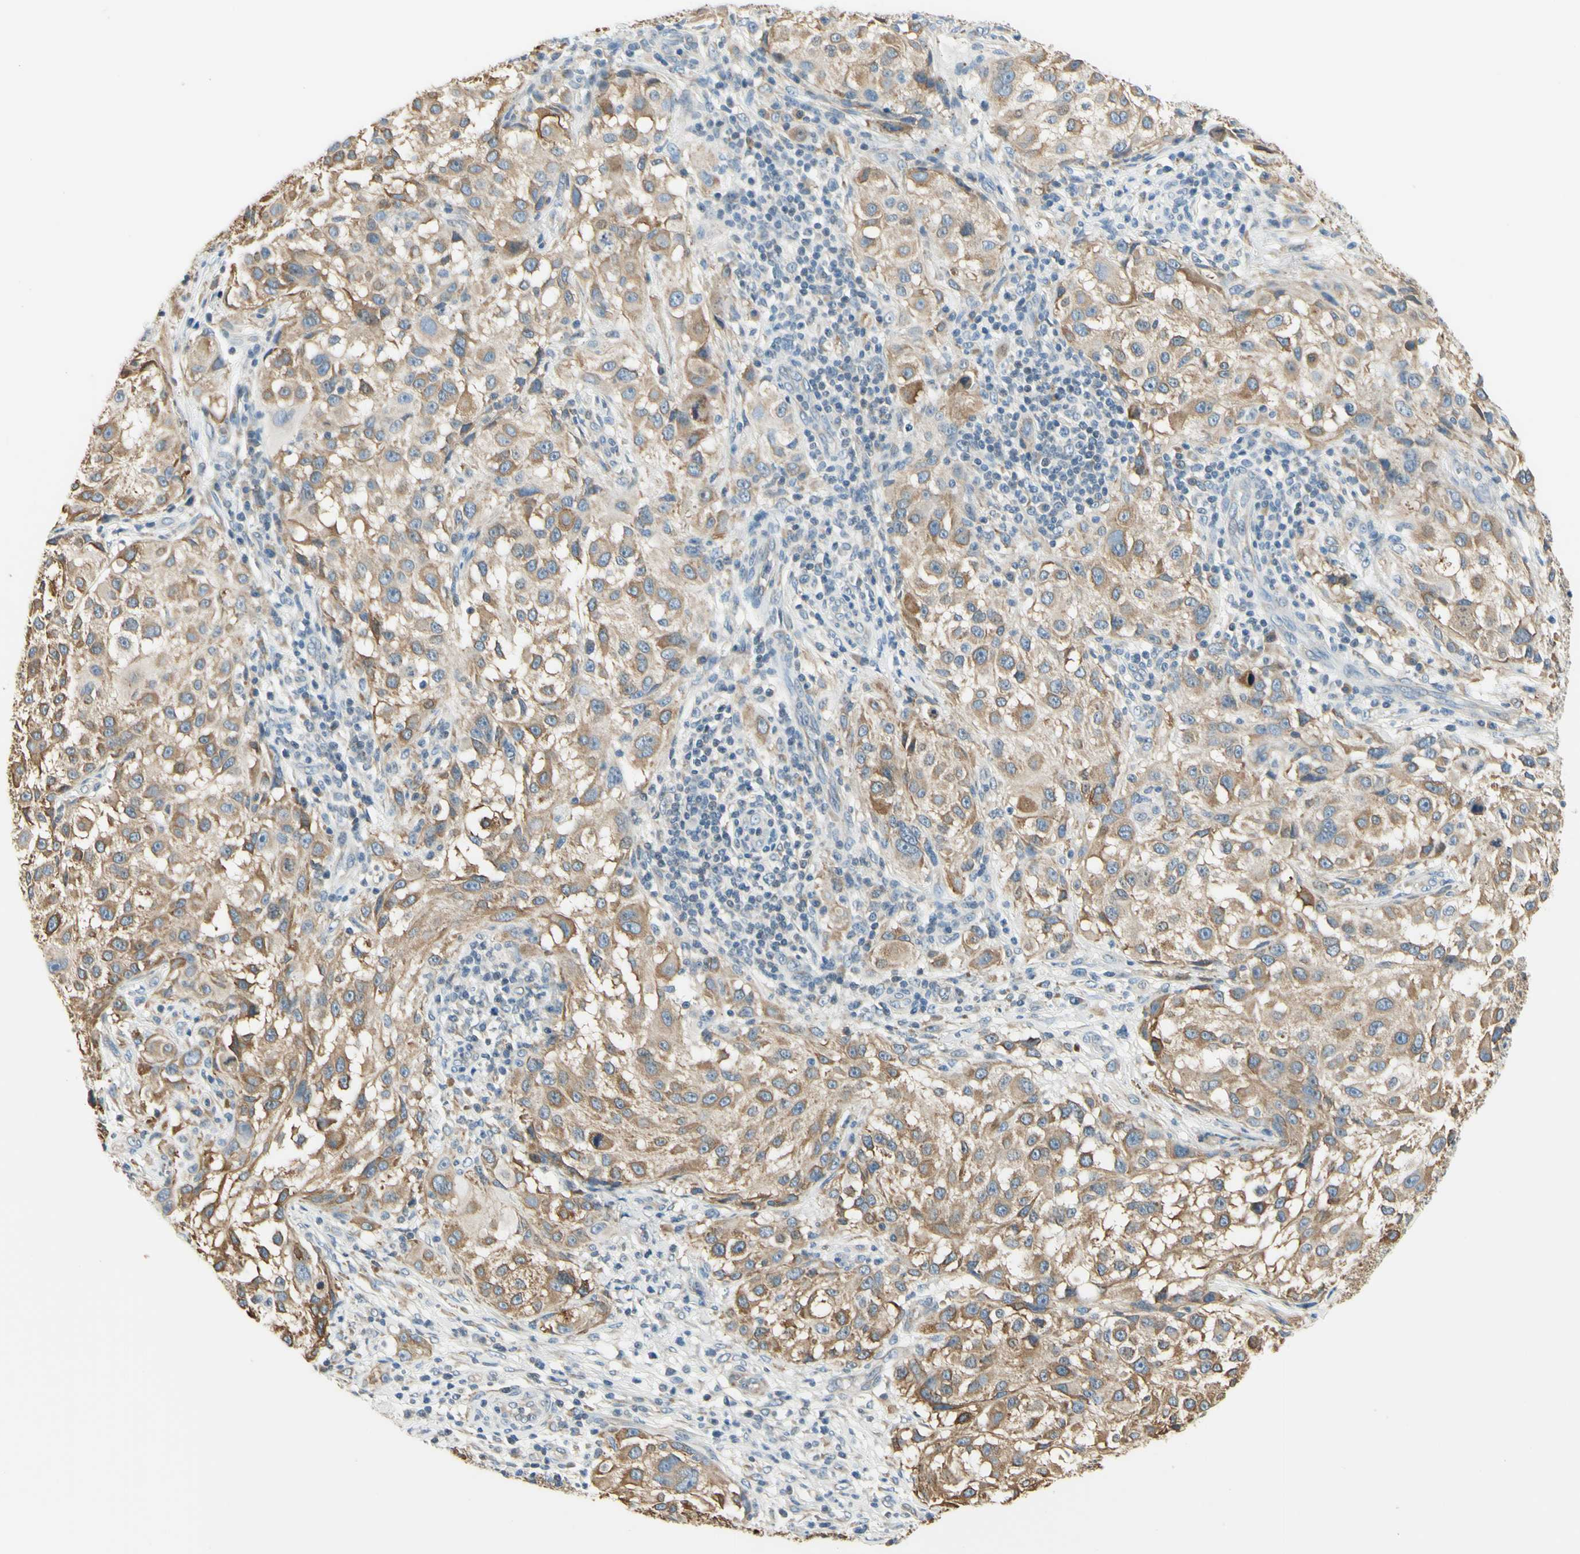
{"staining": {"intensity": "weak", "quantity": ">75%", "location": "cytoplasmic/membranous"}, "tissue": "melanoma", "cell_type": "Tumor cells", "image_type": "cancer", "snomed": [{"axis": "morphology", "description": "Necrosis, NOS"}, {"axis": "morphology", "description": "Malignant melanoma, NOS"}, {"axis": "topography", "description": "Skin"}], "caption": "Human melanoma stained with a protein marker demonstrates weak staining in tumor cells.", "gene": "IGDCC4", "patient": {"sex": "female", "age": 87}}